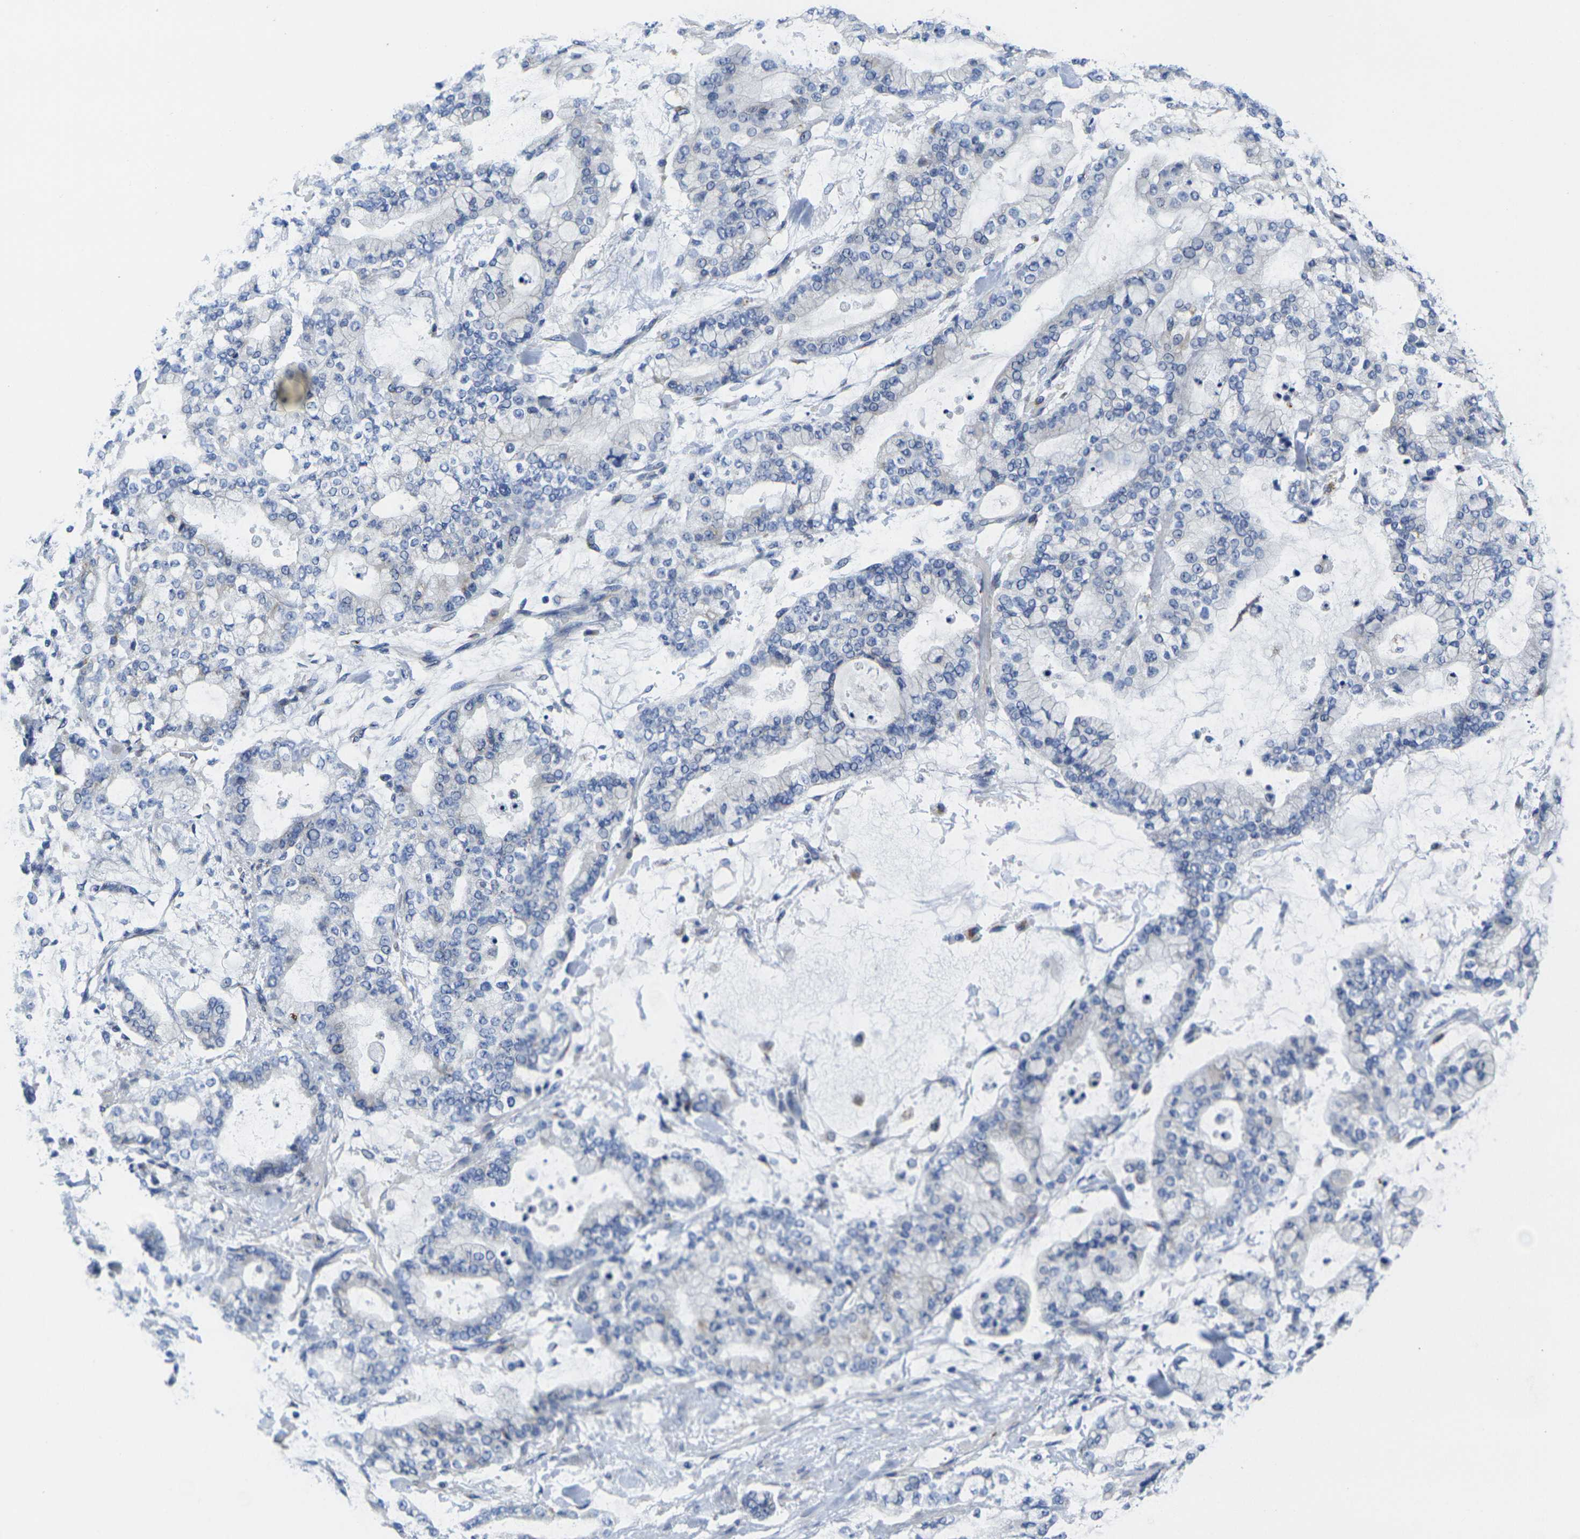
{"staining": {"intensity": "negative", "quantity": "none", "location": "none"}, "tissue": "stomach cancer", "cell_type": "Tumor cells", "image_type": "cancer", "snomed": [{"axis": "morphology", "description": "Normal tissue, NOS"}, {"axis": "morphology", "description": "Adenocarcinoma, NOS"}, {"axis": "topography", "description": "Stomach, upper"}, {"axis": "topography", "description": "Stomach"}], "caption": "An IHC image of stomach cancer (adenocarcinoma) is shown. There is no staining in tumor cells of stomach cancer (adenocarcinoma).", "gene": "CRK", "patient": {"sex": "male", "age": 76}}